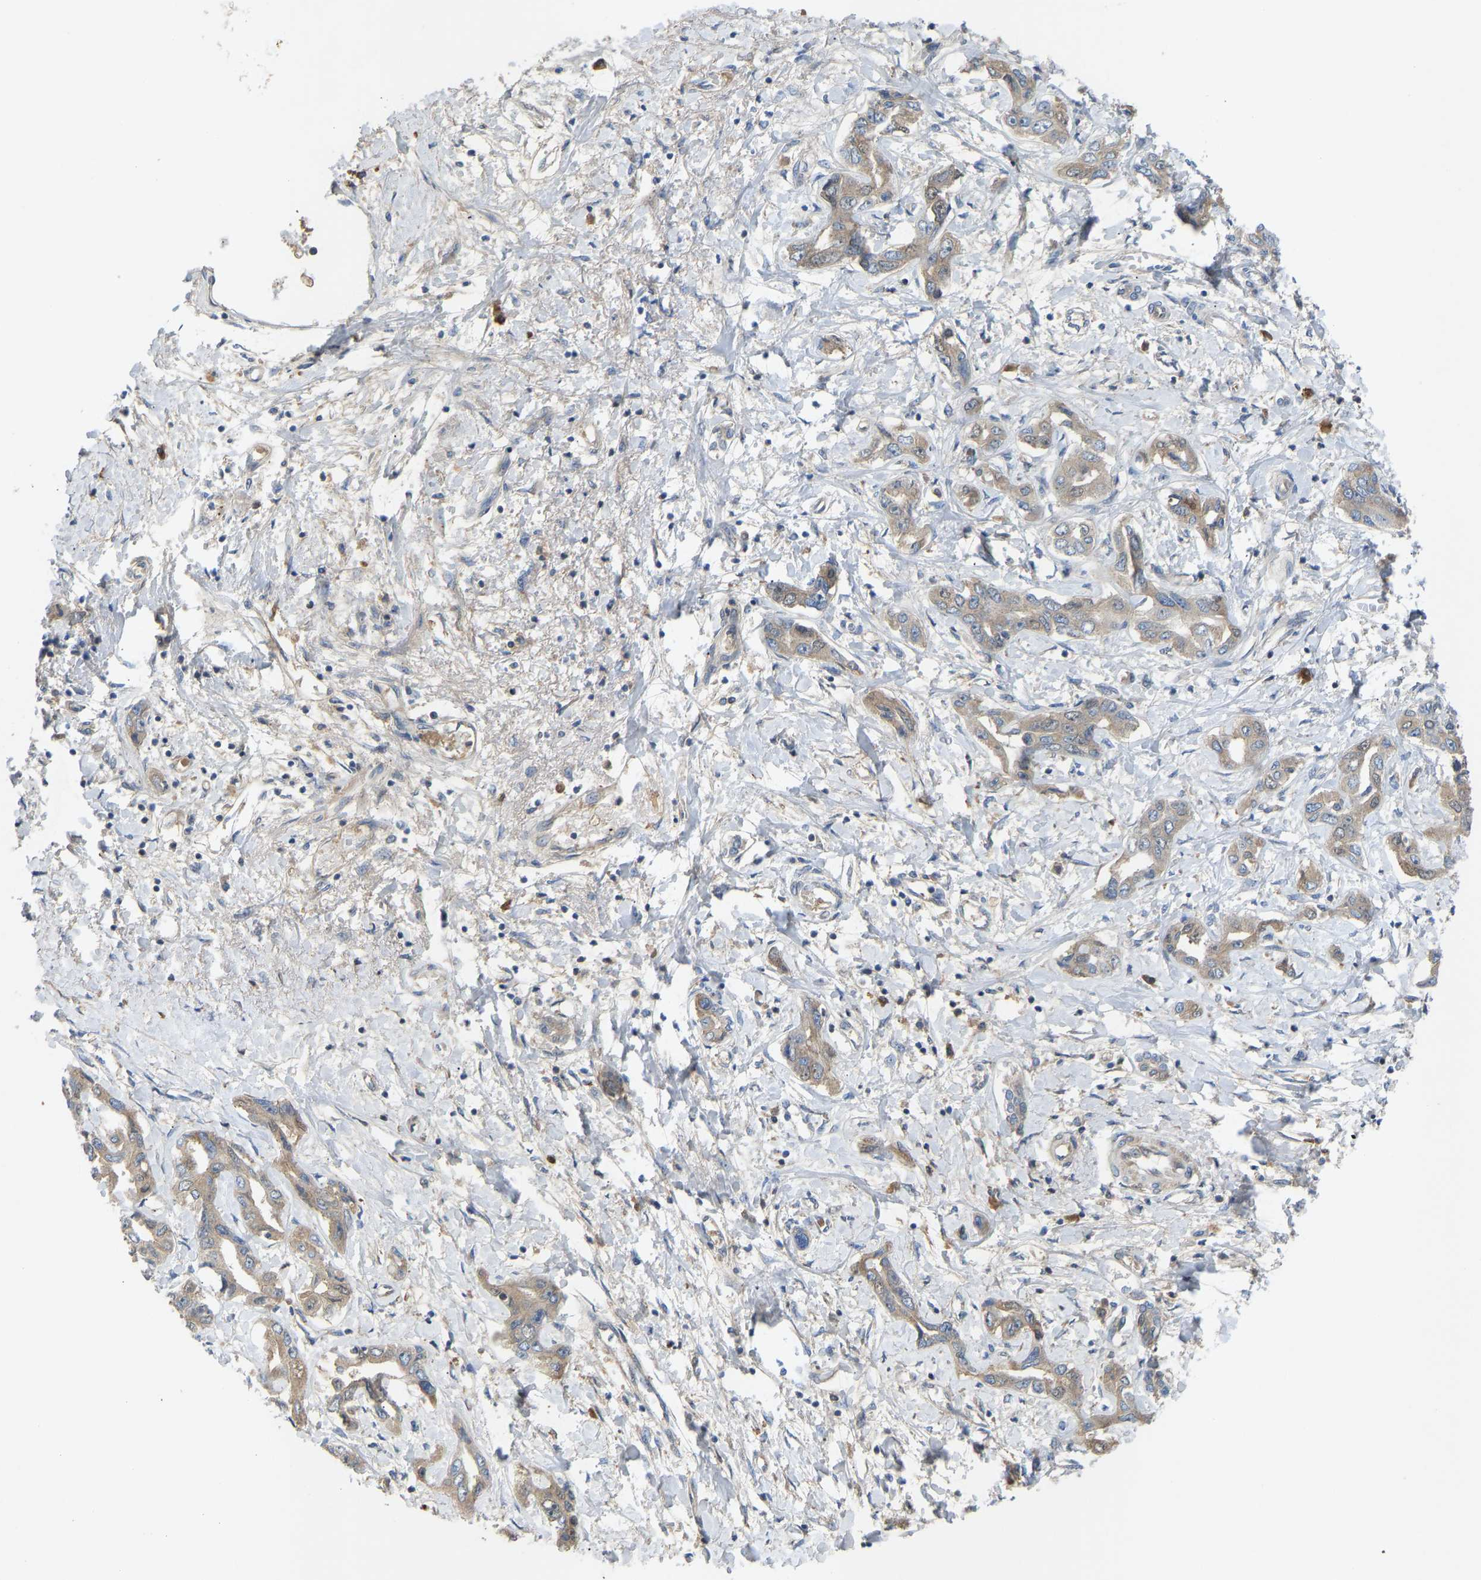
{"staining": {"intensity": "weak", "quantity": "25%-75%", "location": "cytoplasmic/membranous"}, "tissue": "liver cancer", "cell_type": "Tumor cells", "image_type": "cancer", "snomed": [{"axis": "morphology", "description": "Cholangiocarcinoma"}, {"axis": "topography", "description": "Liver"}], "caption": "An immunohistochemistry photomicrograph of tumor tissue is shown. Protein staining in brown labels weak cytoplasmic/membranous positivity in liver cancer (cholangiocarcinoma) within tumor cells. Nuclei are stained in blue.", "gene": "ZNF251", "patient": {"sex": "male", "age": 59}}